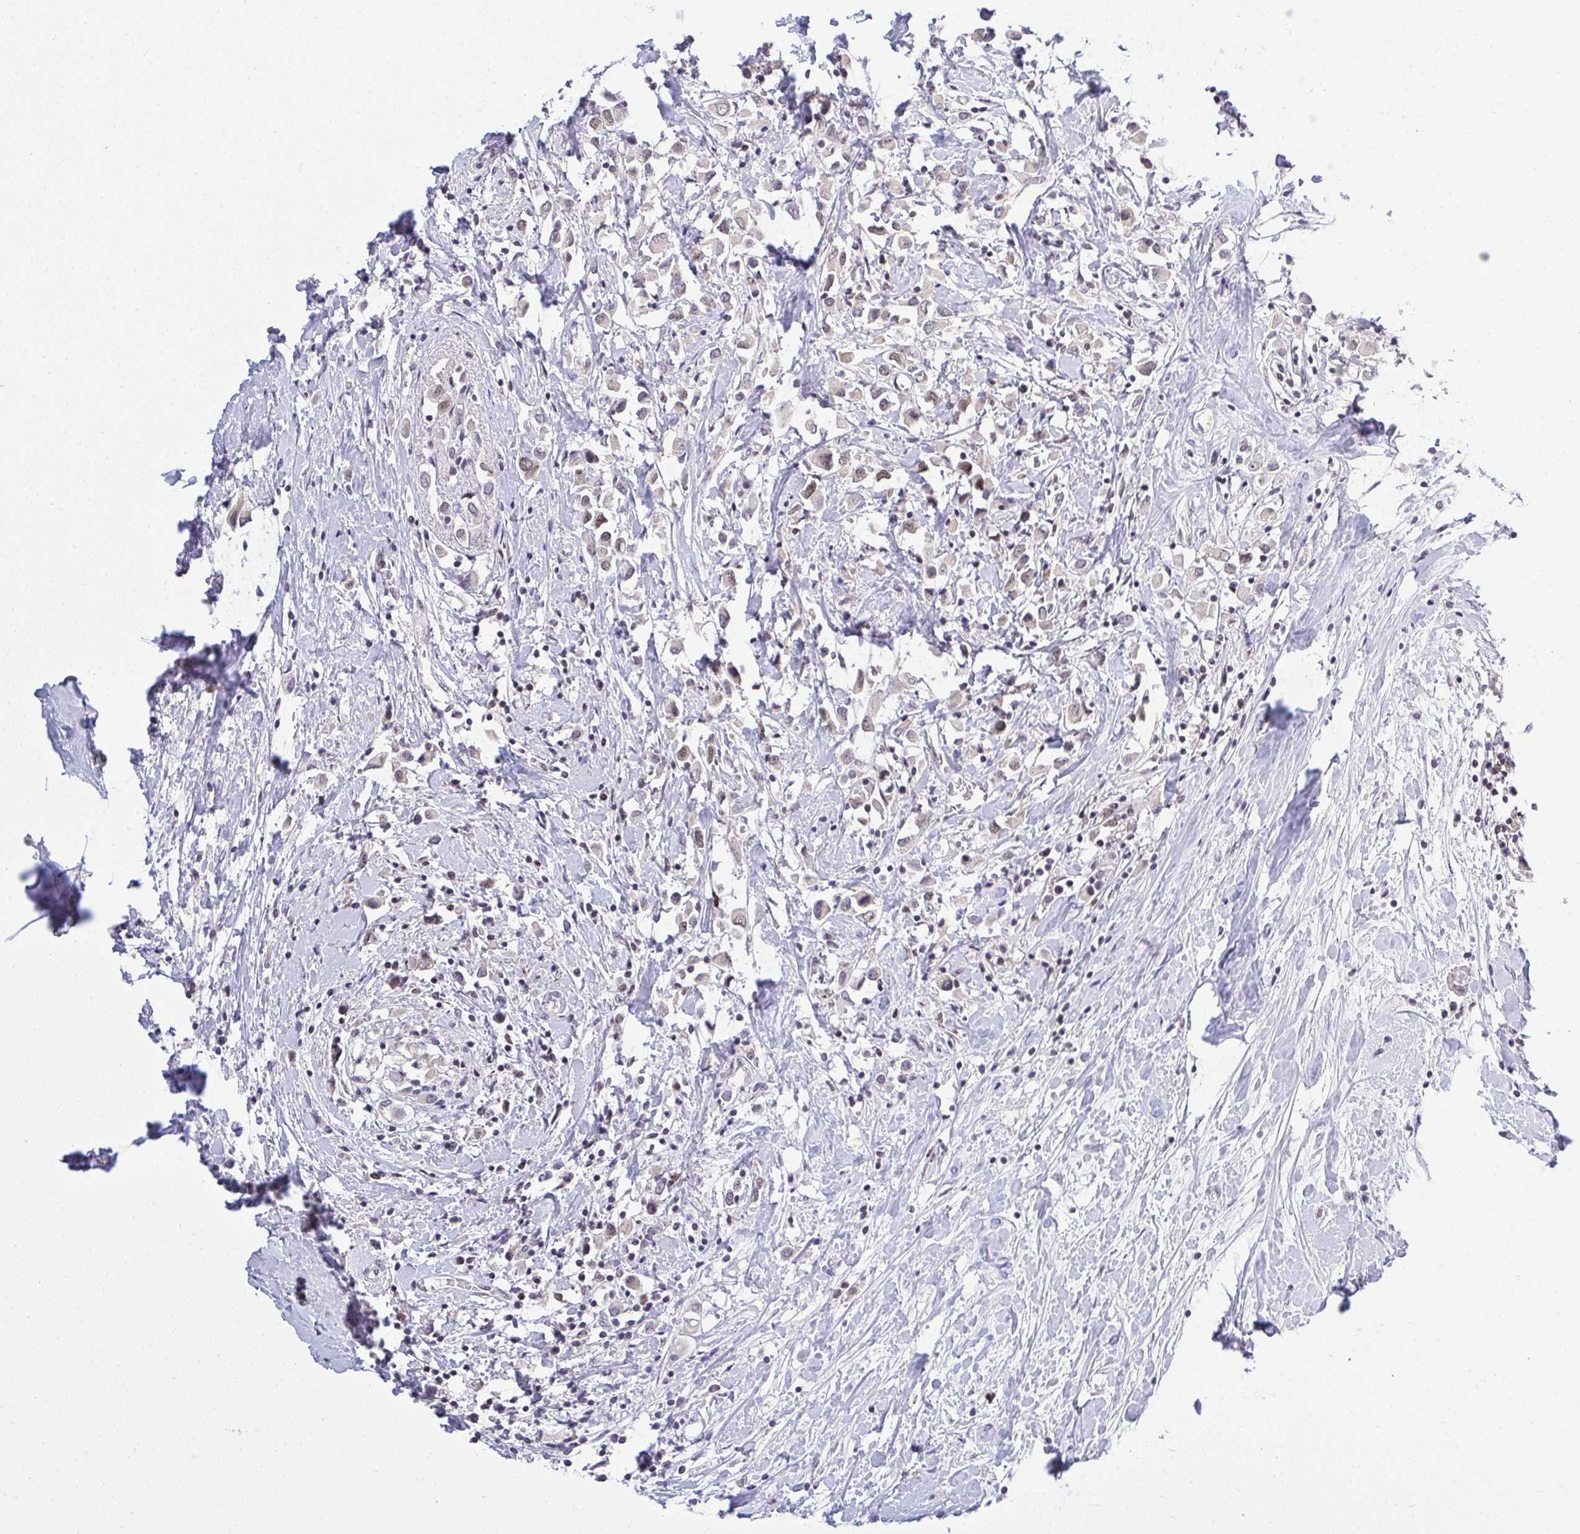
{"staining": {"intensity": "weak", "quantity": "<25%", "location": "nuclear"}, "tissue": "breast cancer", "cell_type": "Tumor cells", "image_type": "cancer", "snomed": [{"axis": "morphology", "description": "Duct carcinoma"}, {"axis": "topography", "description": "Breast"}], "caption": "A histopathology image of human breast cancer is negative for staining in tumor cells.", "gene": "RFC4", "patient": {"sex": "female", "age": 61}}